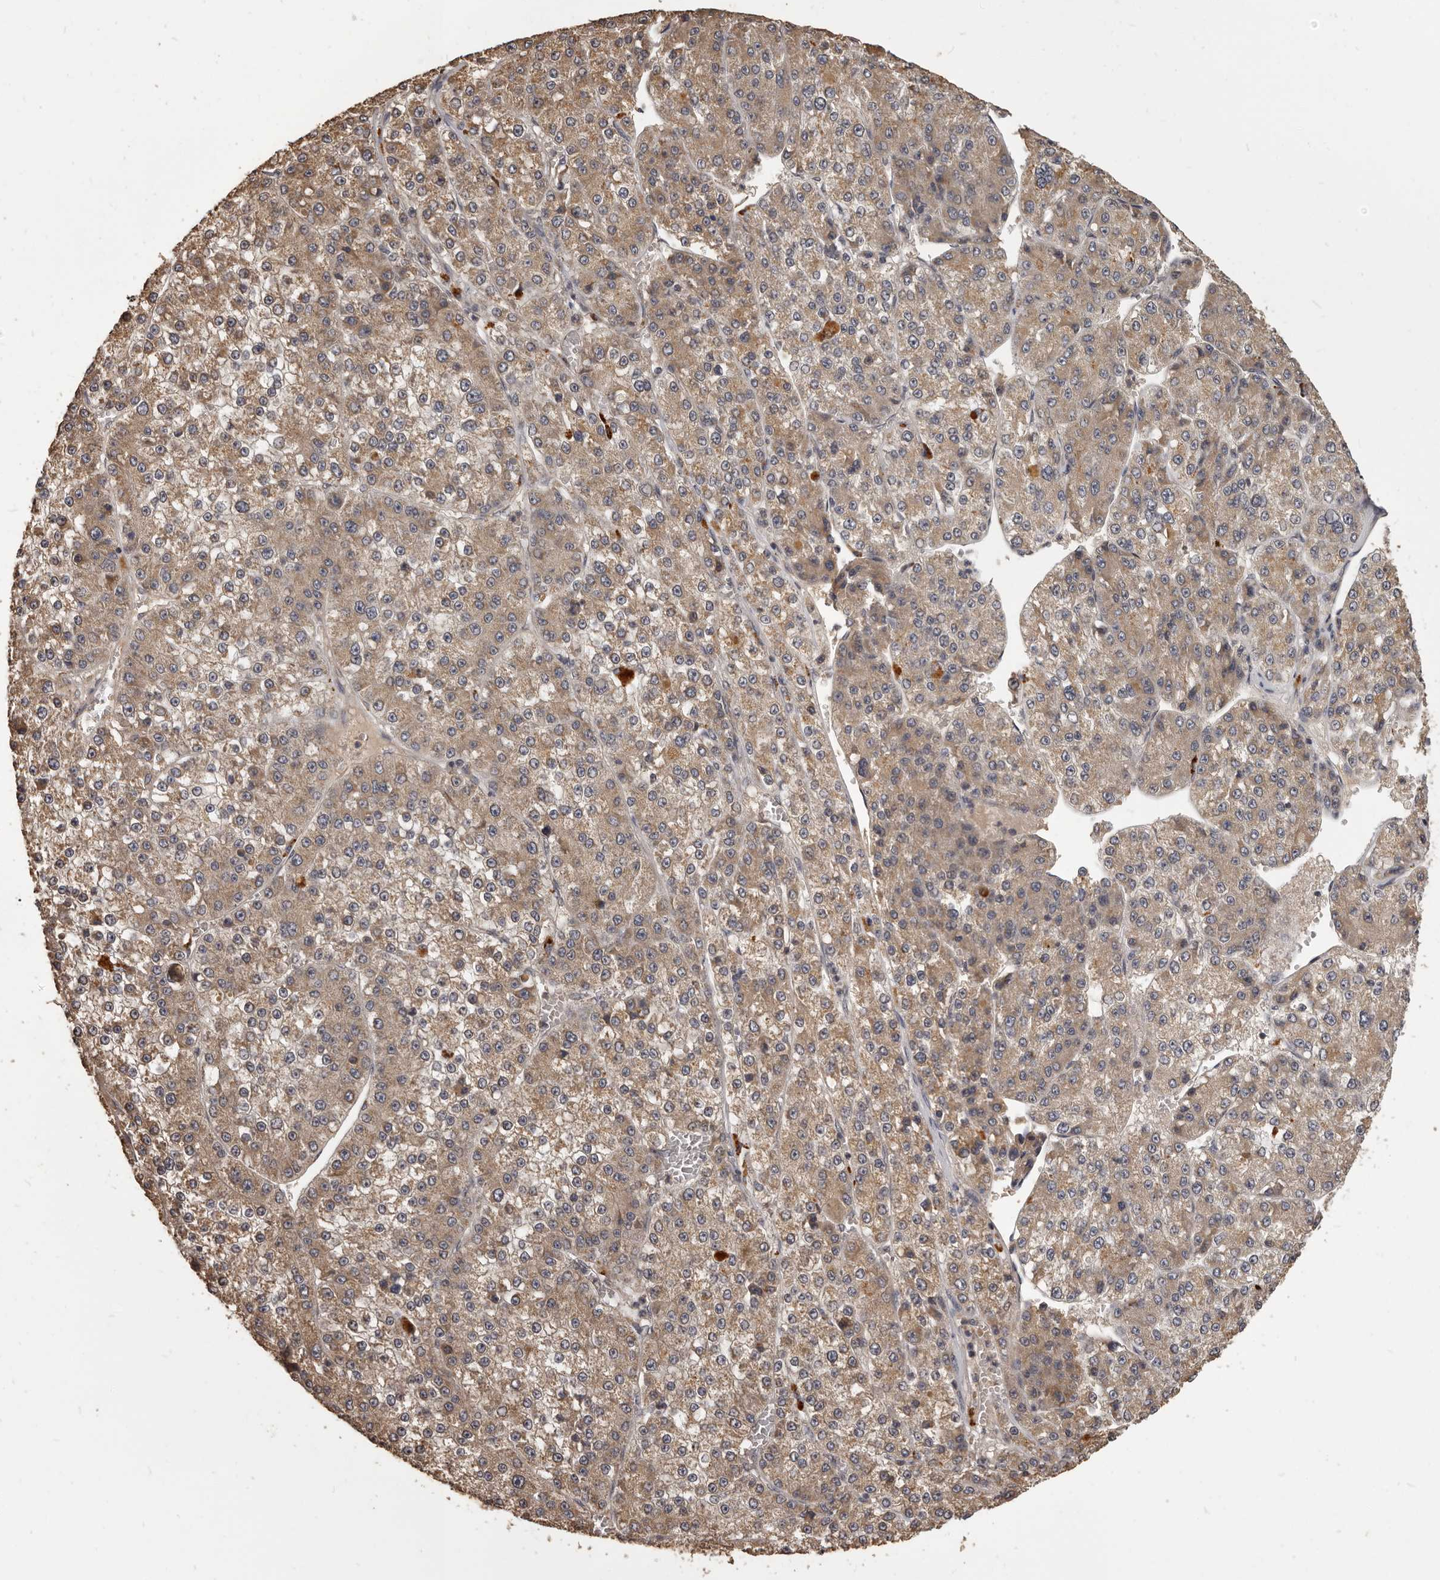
{"staining": {"intensity": "moderate", "quantity": ">75%", "location": "cytoplasmic/membranous"}, "tissue": "liver cancer", "cell_type": "Tumor cells", "image_type": "cancer", "snomed": [{"axis": "morphology", "description": "Carcinoma, Hepatocellular, NOS"}, {"axis": "topography", "description": "Liver"}], "caption": "Immunohistochemical staining of liver hepatocellular carcinoma reveals medium levels of moderate cytoplasmic/membranous protein expression in about >75% of tumor cells.", "gene": "MGAT5", "patient": {"sex": "female", "age": 73}}